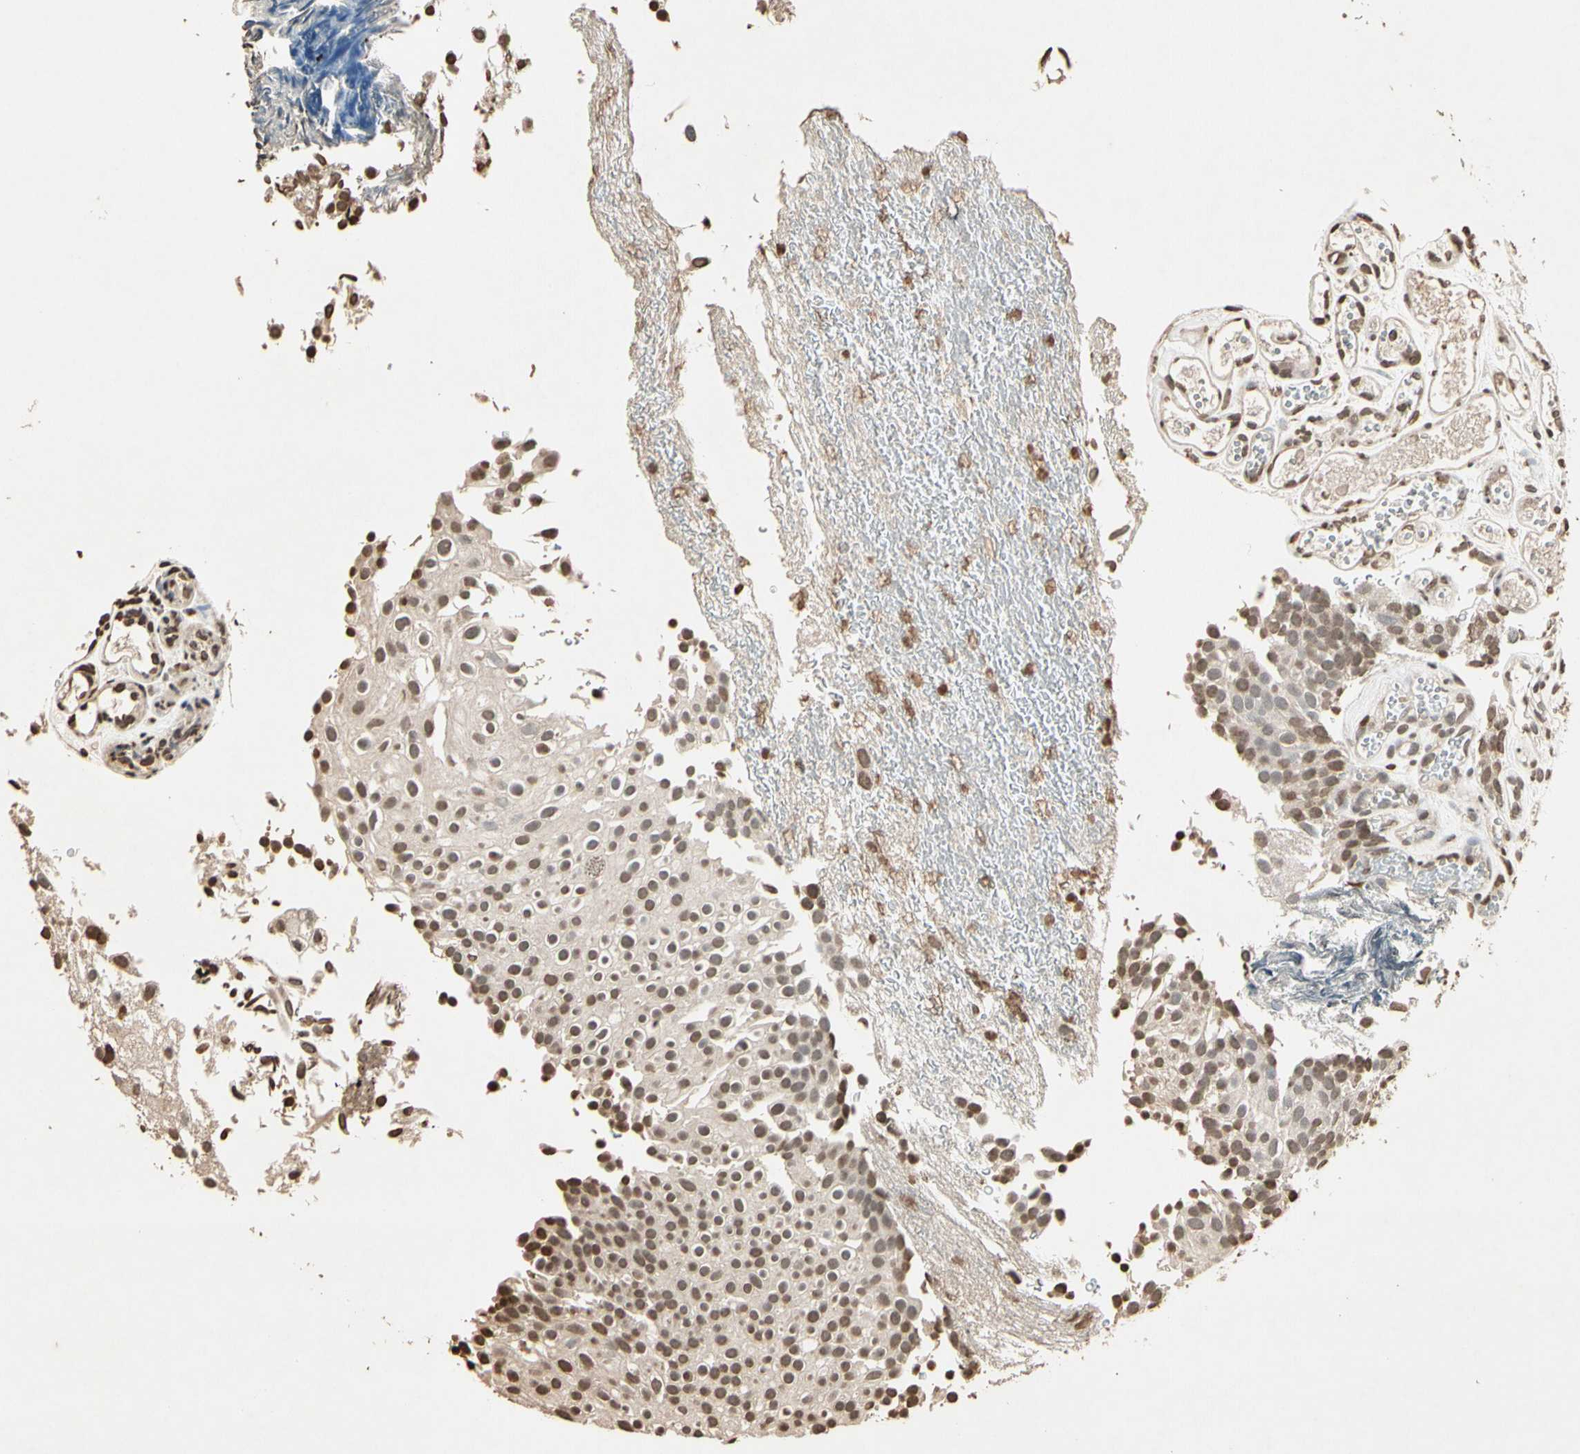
{"staining": {"intensity": "weak", "quantity": "25%-75%", "location": "cytoplasmic/membranous,nuclear"}, "tissue": "urothelial cancer", "cell_type": "Tumor cells", "image_type": "cancer", "snomed": [{"axis": "morphology", "description": "Urothelial carcinoma, Low grade"}, {"axis": "topography", "description": "Urinary bladder"}], "caption": "Immunohistochemistry (IHC) histopathology image of urothelial cancer stained for a protein (brown), which displays low levels of weak cytoplasmic/membranous and nuclear staining in approximately 25%-75% of tumor cells.", "gene": "TOP1", "patient": {"sex": "male", "age": 78}}